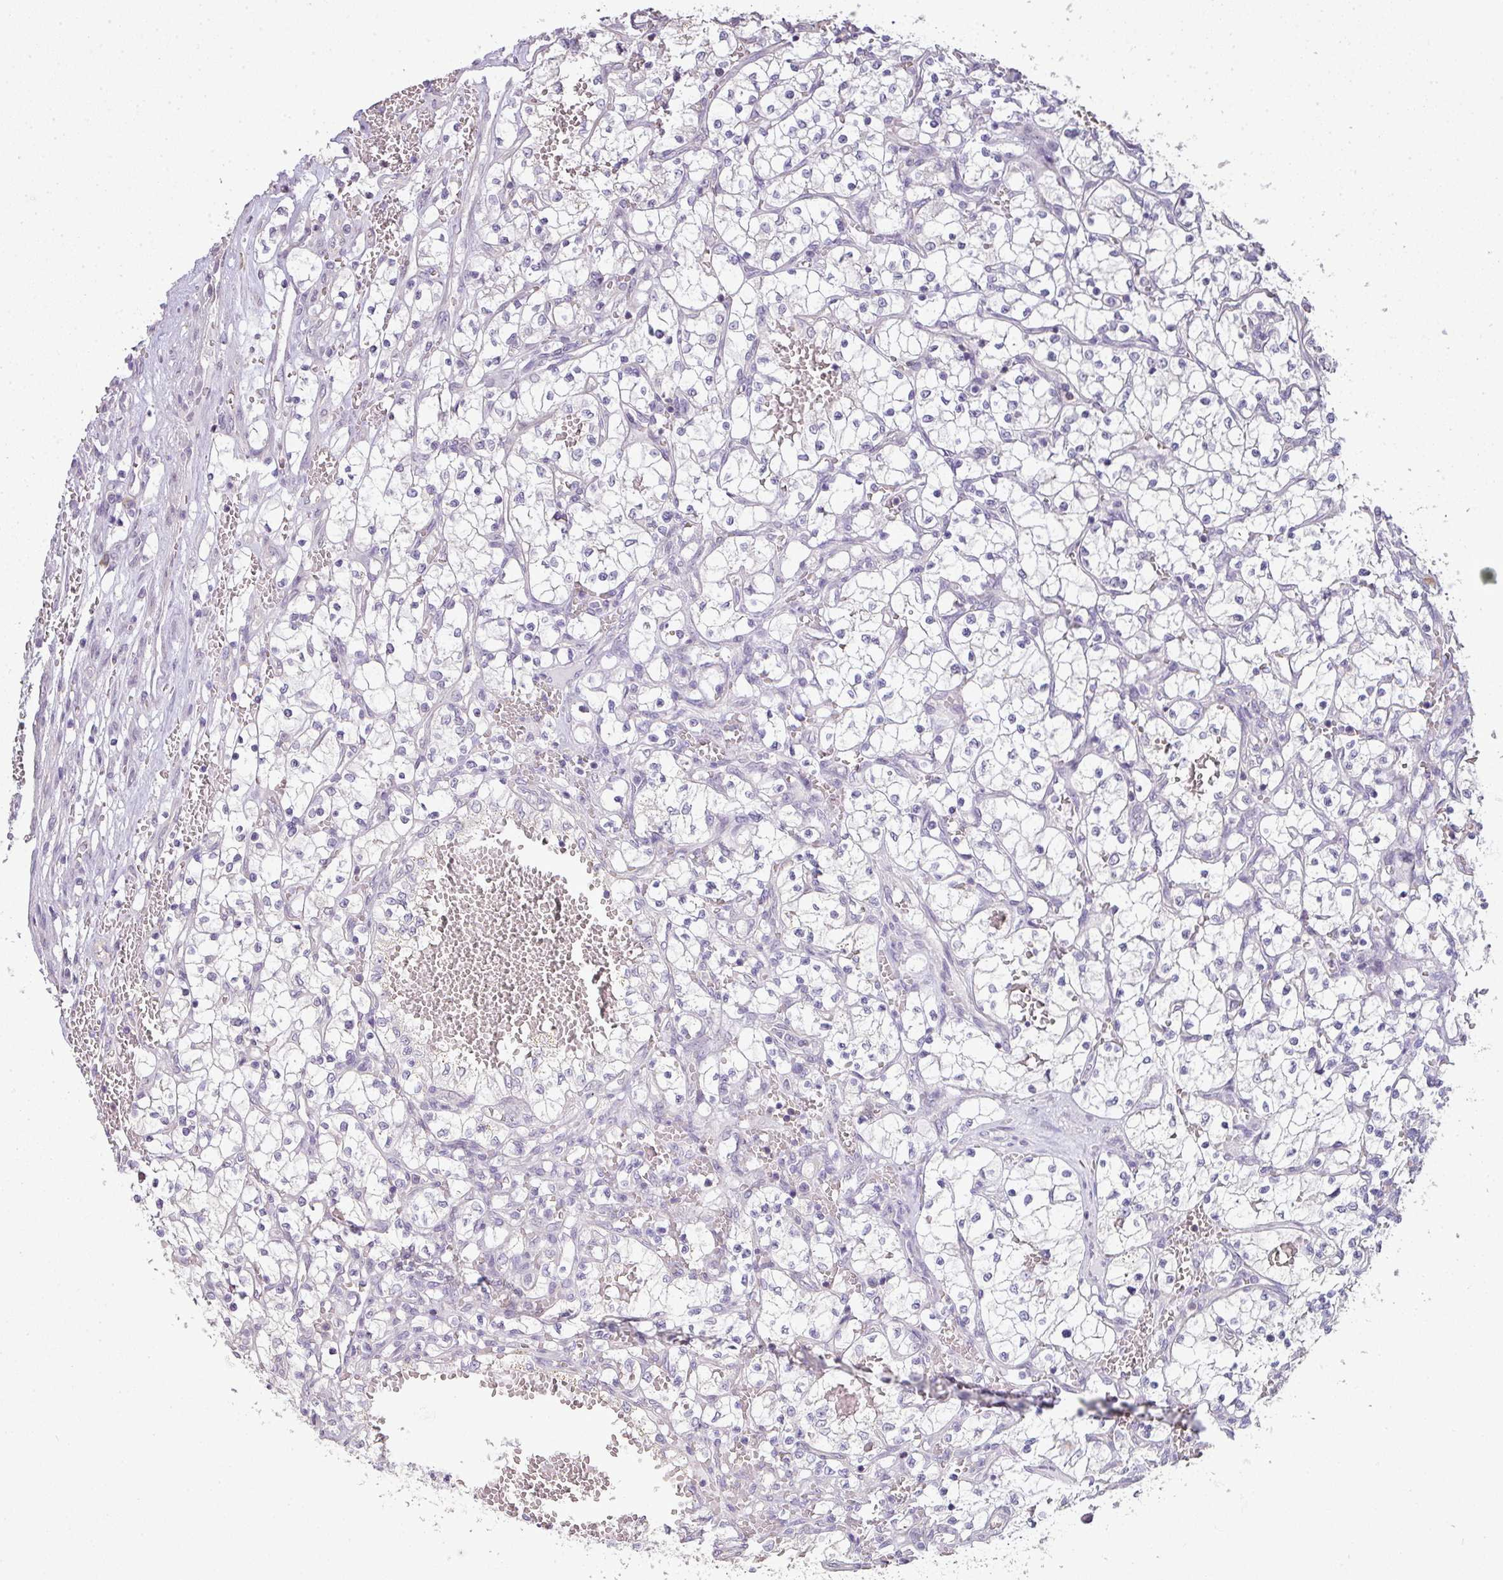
{"staining": {"intensity": "negative", "quantity": "none", "location": "none"}, "tissue": "renal cancer", "cell_type": "Tumor cells", "image_type": "cancer", "snomed": [{"axis": "morphology", "description": "Adenocarcinoma, NOS"}, {"axis": "topography", "description": "Kidney"}], "caption": "Immunohistochemistry (IHC) micrograph of human adenocarcinoma (renal) stained for a protein (brown), which reveals no staining in tumor cells.", "gene": "LY9", "patient": {"sex": "female", "age": 69}}